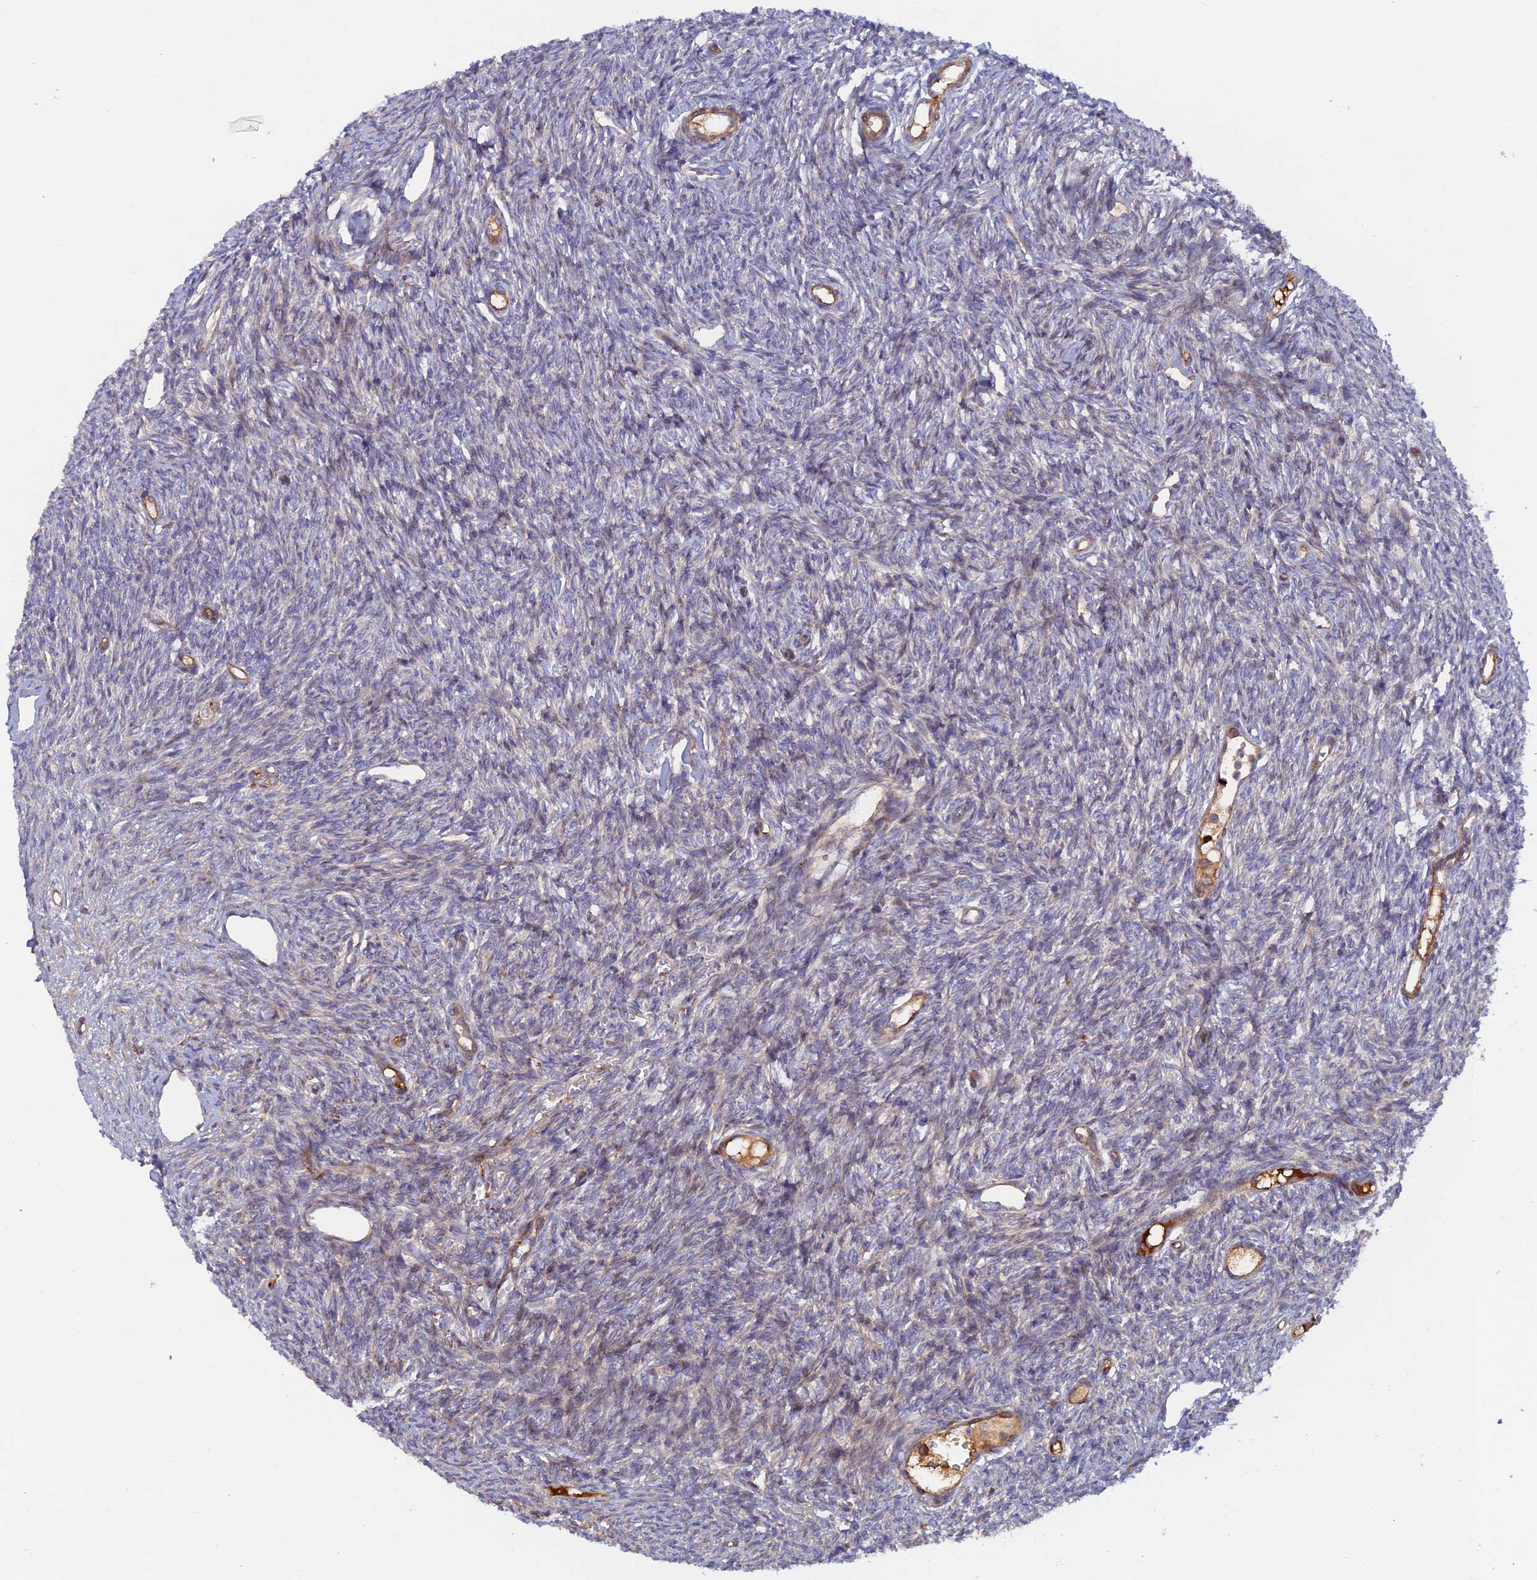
{"staining": {"intensity": "moderate", "quantity": ">75%", "location": "cytoplasmic/membranous"}, "tissue": "ovary", "cell_type": "Follicle cells", "image_type": "normal", "snomed": [{"axis": "morphology", "description": "Normal tissue, NOS"}, {"axis": "morphology", "description": "Cyst, NOS"}, {"axis": "topography", "description": "Ovary"}], "caption": "Moderate cytoplasmic/membranous protein positivity is seen in about >75% of follicle cells in ovary.", "gene": "GMCL1", "patient": {"sex": "female", "age": 33}}